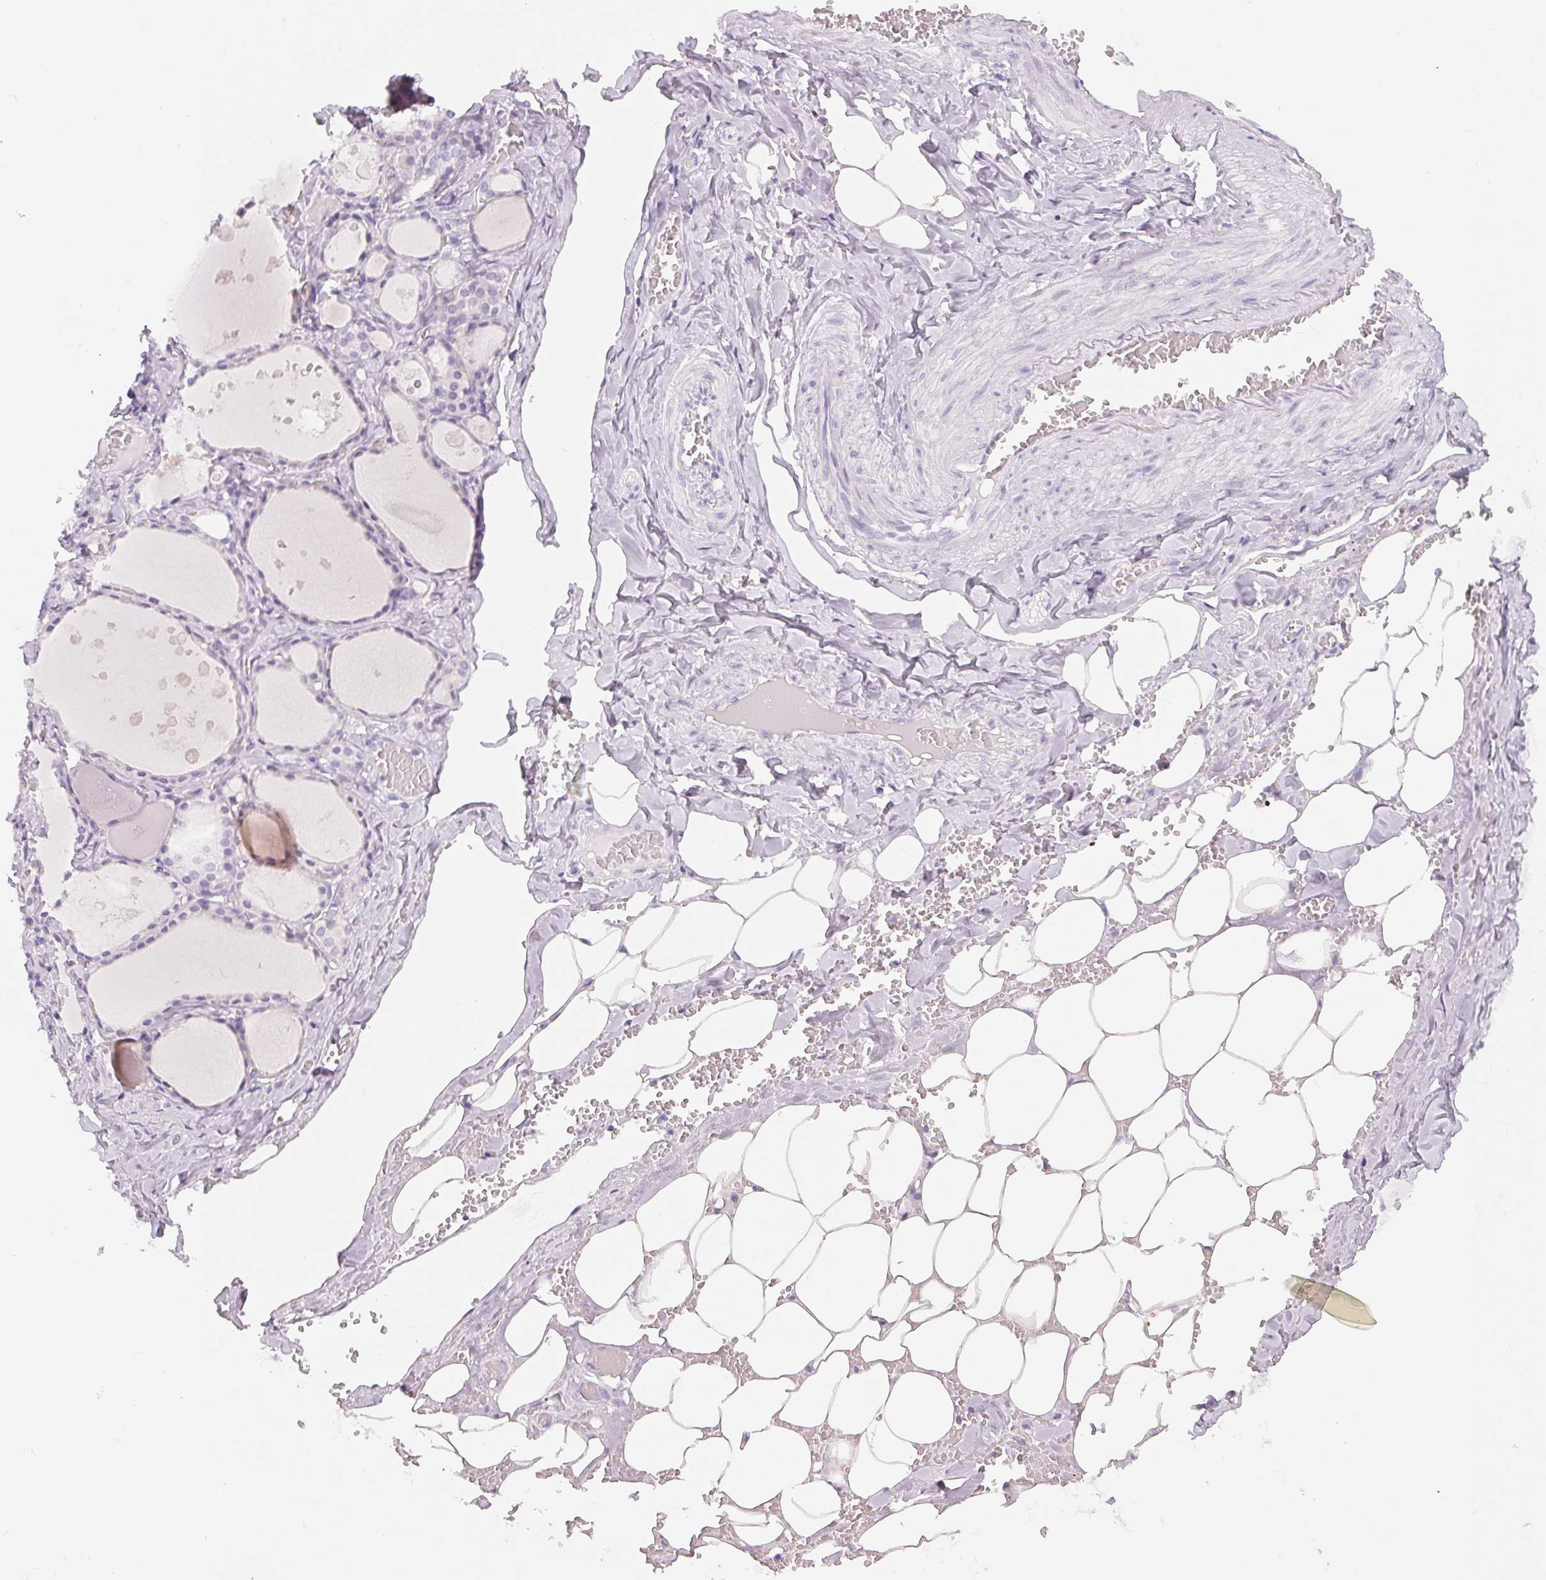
{"staining": {"intensity": "negative", "quantity": "none", "location": "none"}, "tissue": "thyroid gland", "cell_type": "Glandular cells", "image_type": "normal", "snomed": [{"axis": "morphology", "description": "Normal tissue, NOS"}, {"axis": "topography", "description": "Thyroid gland"}], "caption": "The image exhibits no significant expression in glandular cells of thyroid gland.", "gene": "SPACA5B", "patient": {"sex": "male", "age": 56}}